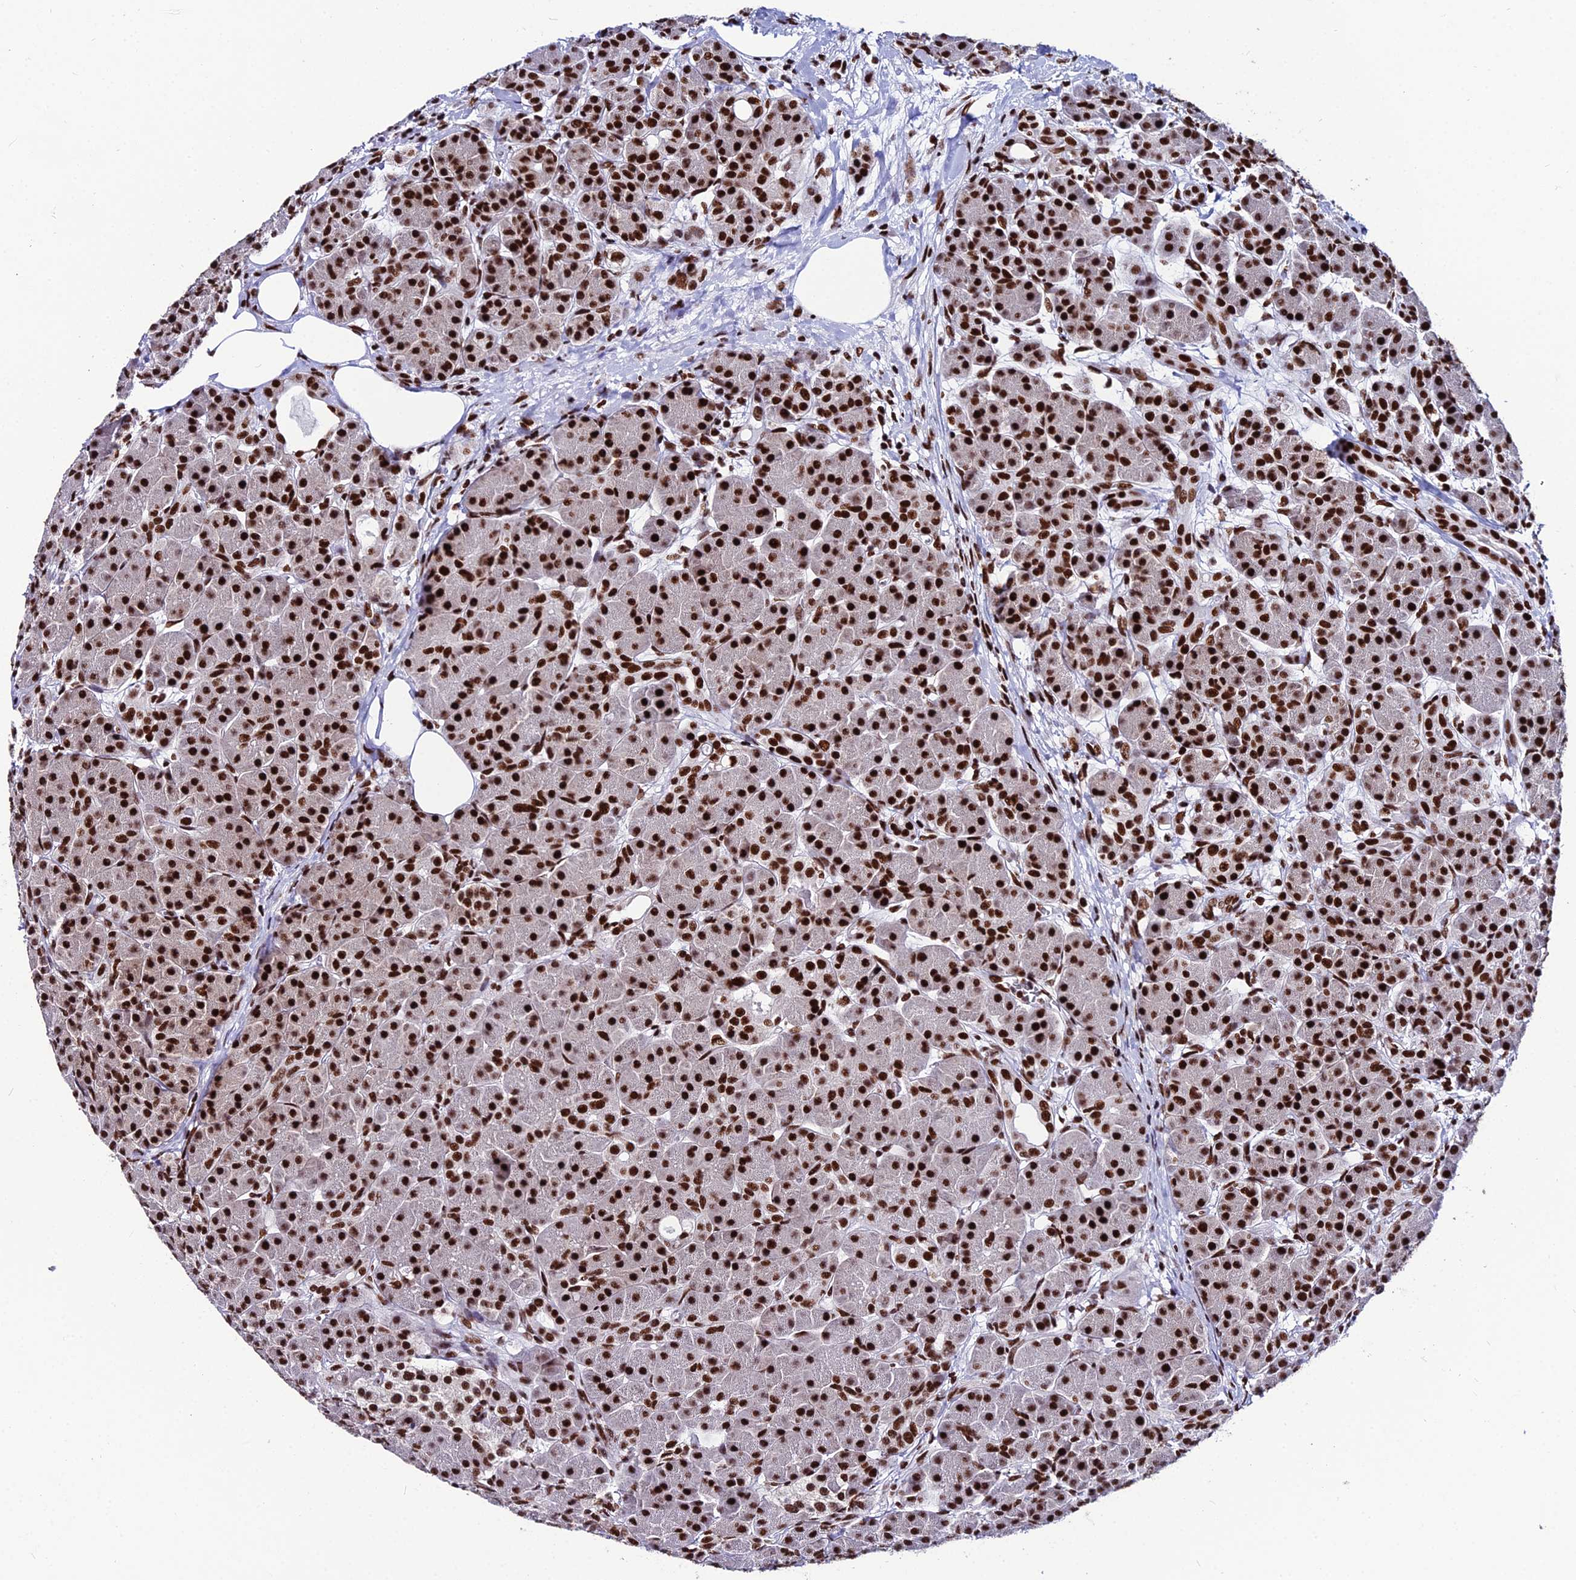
{"staining": {"intensity": "strong", "quantity": ">75%", "location": "nuclear"}, "tissue": "pancreas", "cell_type": "Exocrine glandular cells", "image_type": "normal", "snomed": [{"axis": "morphology", "description": "Normal tissue, NOS"}, {"axis": "topography", "description": "Pancreas"}], "caption": "Immunohistochemistry (DAB) staining of normal pancreas demonstrates strong nuclear protein expression in about >75% of exocrine glandular cells.", "gene": "HNRNPH1", "patient": {"sex": "male", "age": 63}}